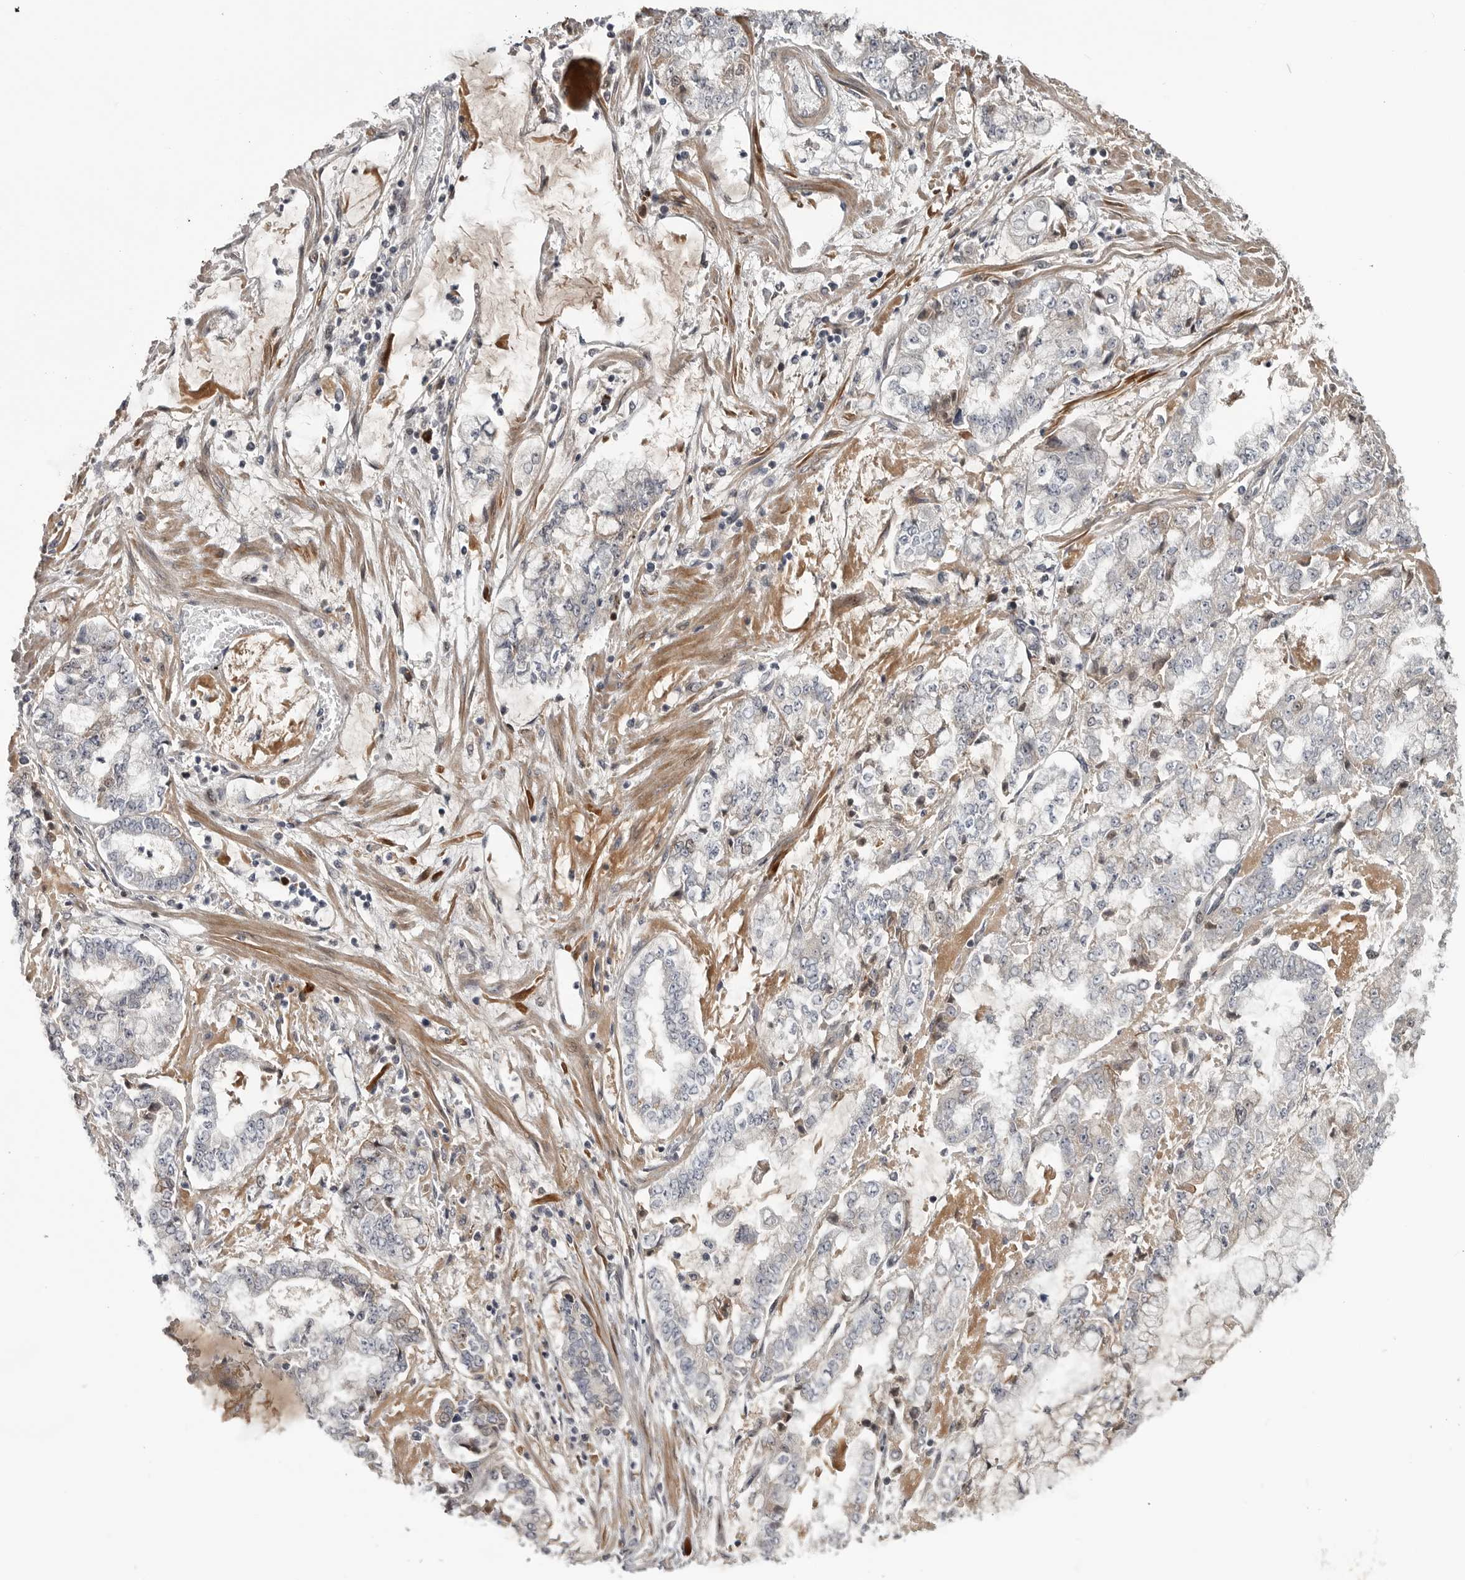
{"staining": {"intensity": "negative", "quantity": "none", "location": "none"}, "tissue": "stomach cancer", "cell_type": "Tumor cells", "image_type": "cancer", "snomed": [{"axis": "morphology", "description": "Adenocarcinoma, NOS"}, {"axis": "topography", "description": "Stomach"}], "caption": "This is a image of immunohistochemistry (IHC) staining of stomach adenocarcinoma, which shows no staining in tumor cells.", "gene": "ZNF277", "patient": {"sex": "male", "age": 76}}